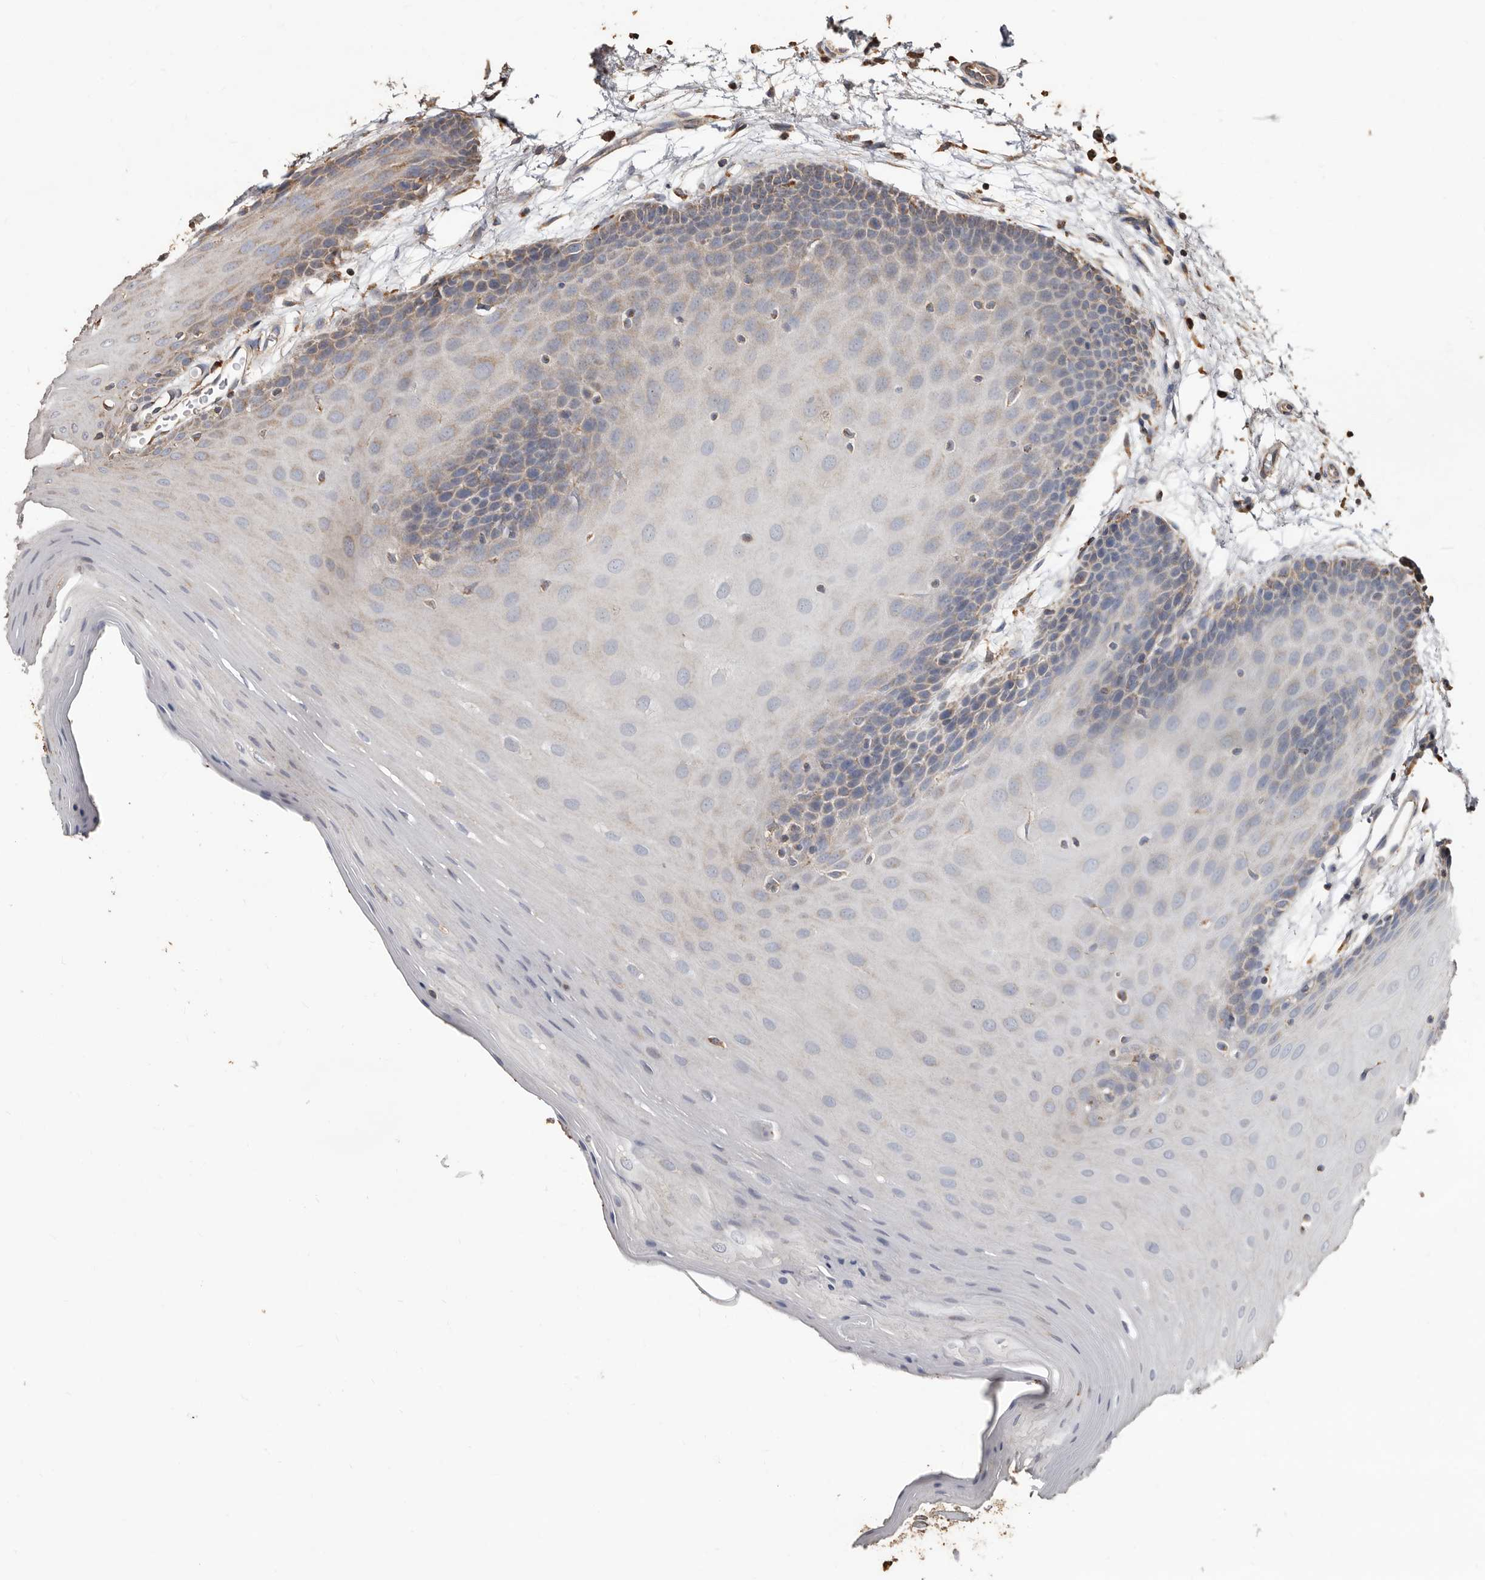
{"staining": {"intensity": "moderate", "quantity": "<25%", "location": "cytoplasmic/membranous"}, "tissue": "oral mucosa", "cell_type": "Squamous epithelial cells", "image_type": "normal", "snomed": [{"axis": "morphology", "description": "Normal tissue, NOS"}, {"axis": "morphology", "description": "Squamous cell carcinoma, NOS"}, {"axis": "topography", "description": "Skeletal muscle"}, {"axis": "topography", "description": "Oral tissue"}, {"axis": "topography", "description": "Salivary gland"}, {"axis": "topography", "description": "Head-Neck"}], "caption": "IHC histopathology image of benign oral mucosa: human oral mucosa stained using IHC demonstrates low levels of moderate protein expression localized specifically in the cytoplasmic/membranous of squamous epithelial cells, appearing as a cytoplasmic/membranous brown color.", "gene": "OSGIN2", "patient": {"sex": "male", "age": 54}}